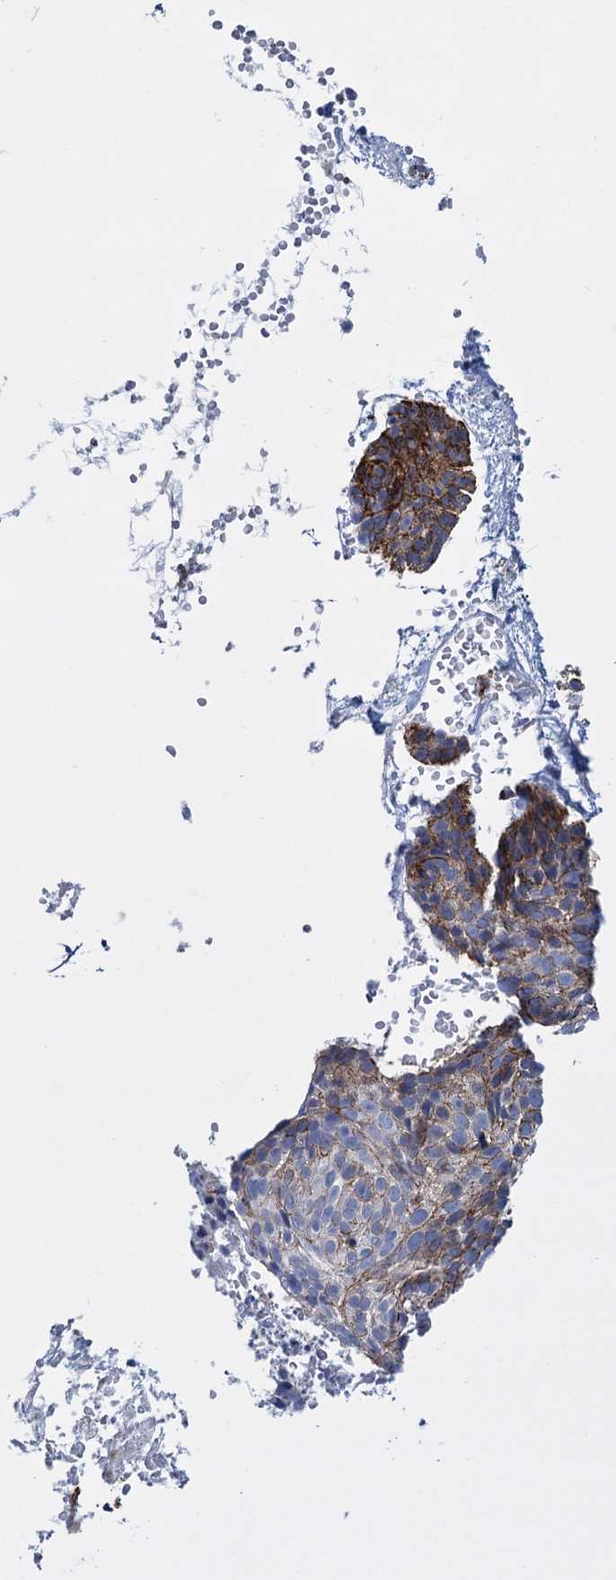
{"staining": {"intensity": "moderate", "quantity": ">75%", "location": "cytoplasmic/membranous"}, "tissue": "skin cancer", "cell_type": "Tumor cells", "image_type": "cancer", "snomed": [{"axis": "morphology", "description": "Normal tissue, NOS"}, {"axis": "morphology", "description": "Basal cell carcinoma"}, {"axis": "topography", "description": "Skin"}], "caption": "Protein expression analysis of basal cell carcinoma (skin) demonstrates moderate cytoplasmic/membranous expression in about >75% of tumor cells. Using DAB (brown) and hematoxylin (blue) stains, captured at high magnification using brightfield microscopy.", "gene": "SNCG", "patient": {"sex": "male", "age": 66}}